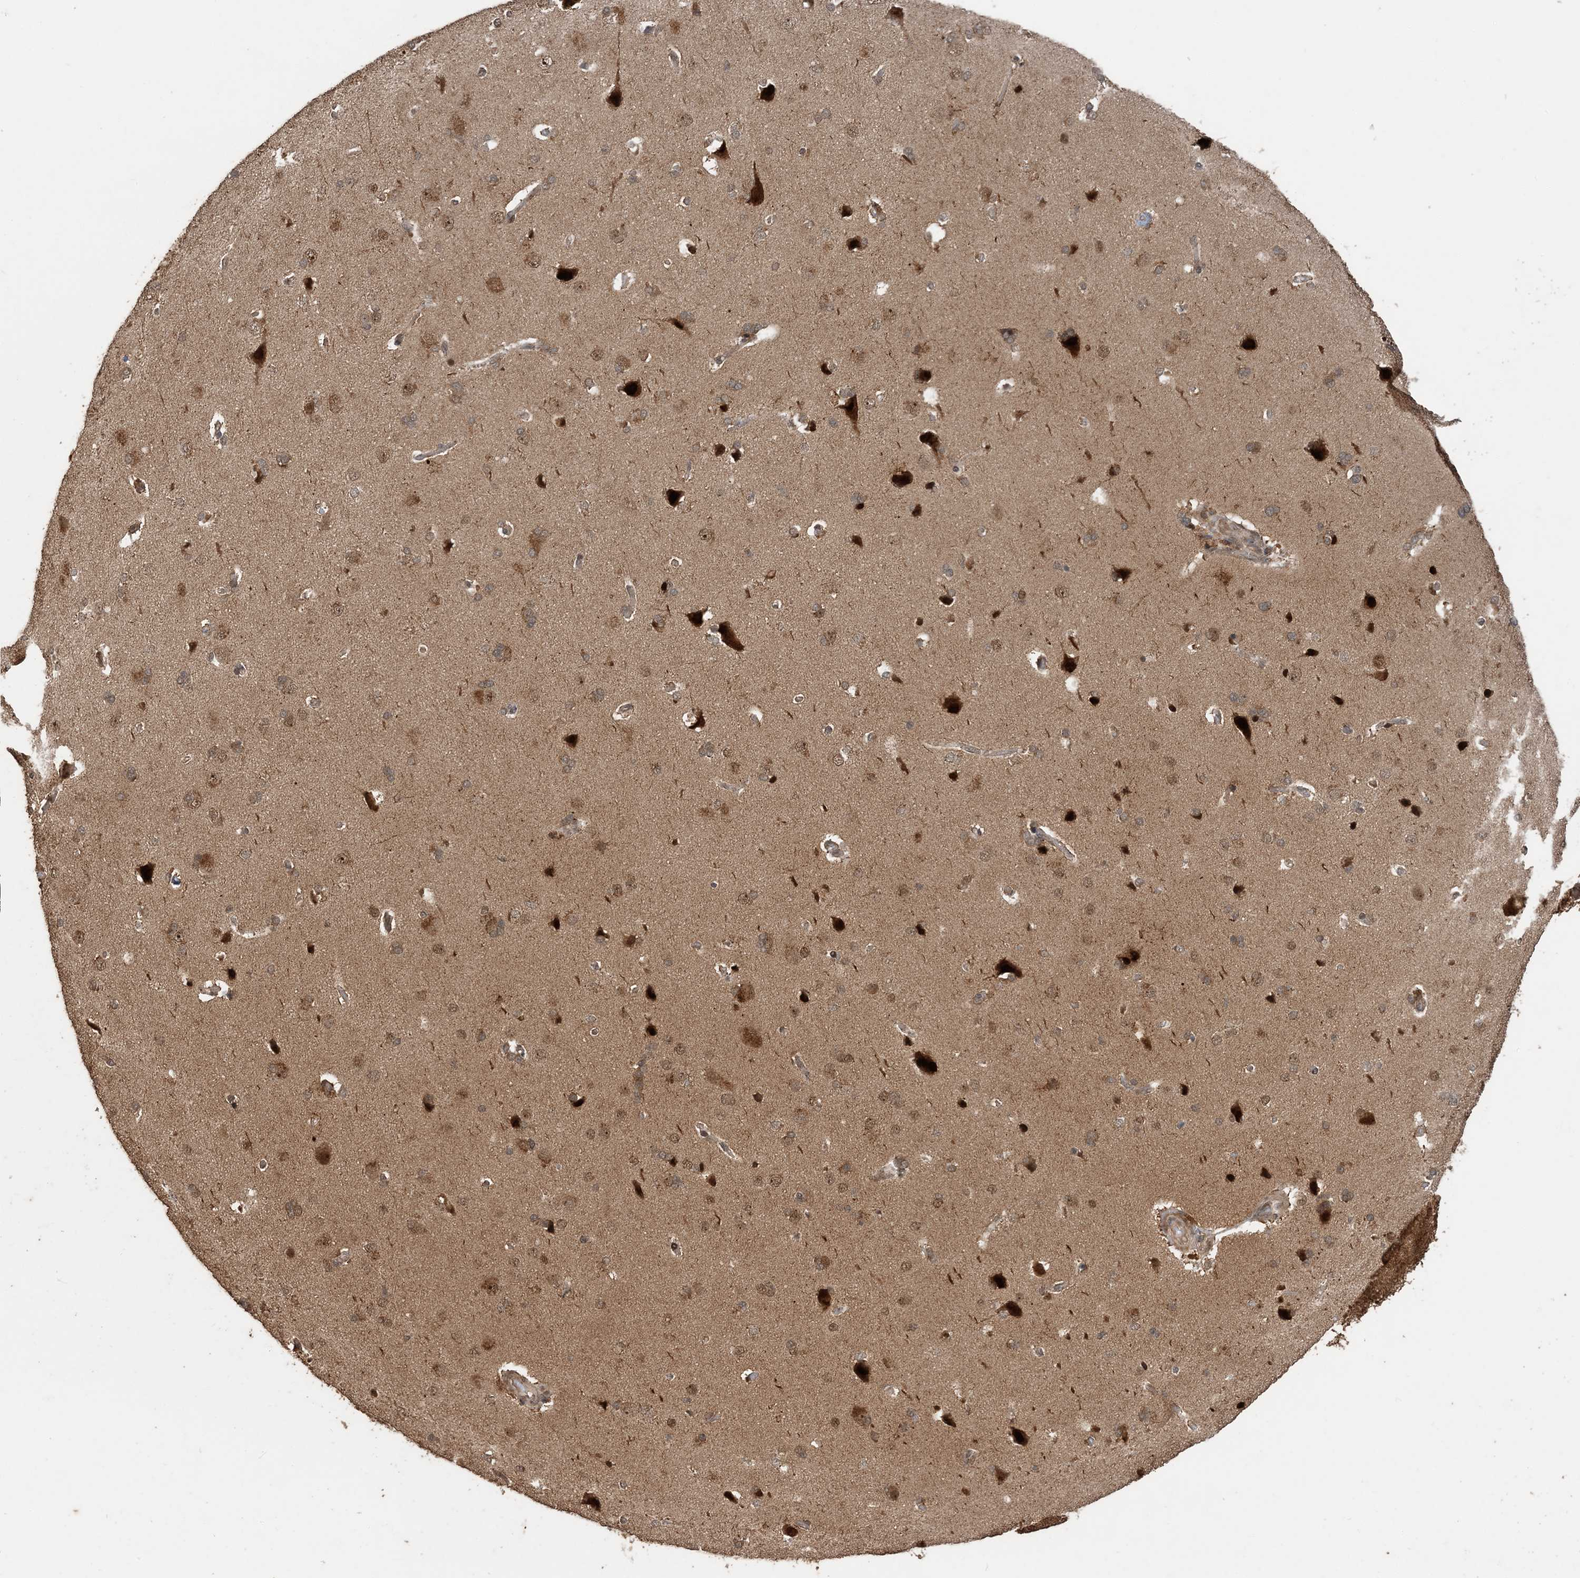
{"staining": {"intensity": "weak", "quantity": "25%-75%", "location": "cytoplasmic/membranous"}, "tissue": "cerebral cortex", "cell_type": "Endothelial cells", "image_type": "normal", "snomed": [{"axis": "morphology", "description": "Normal tissue, NOS"}, {"axis": "topography", "description": "Cerebral cortex"}], "caption": "This photomicrograph reveals benign cerebral cortex stained with immunohistochemistry to label a protein in brown. The cytoplasmic/membranous of endothelial cells show weak positivity for the protein. Nuclei are counter-stained blue.", "gene": "ATP13A2", "patient": {"sex": "male", "age": 62}}